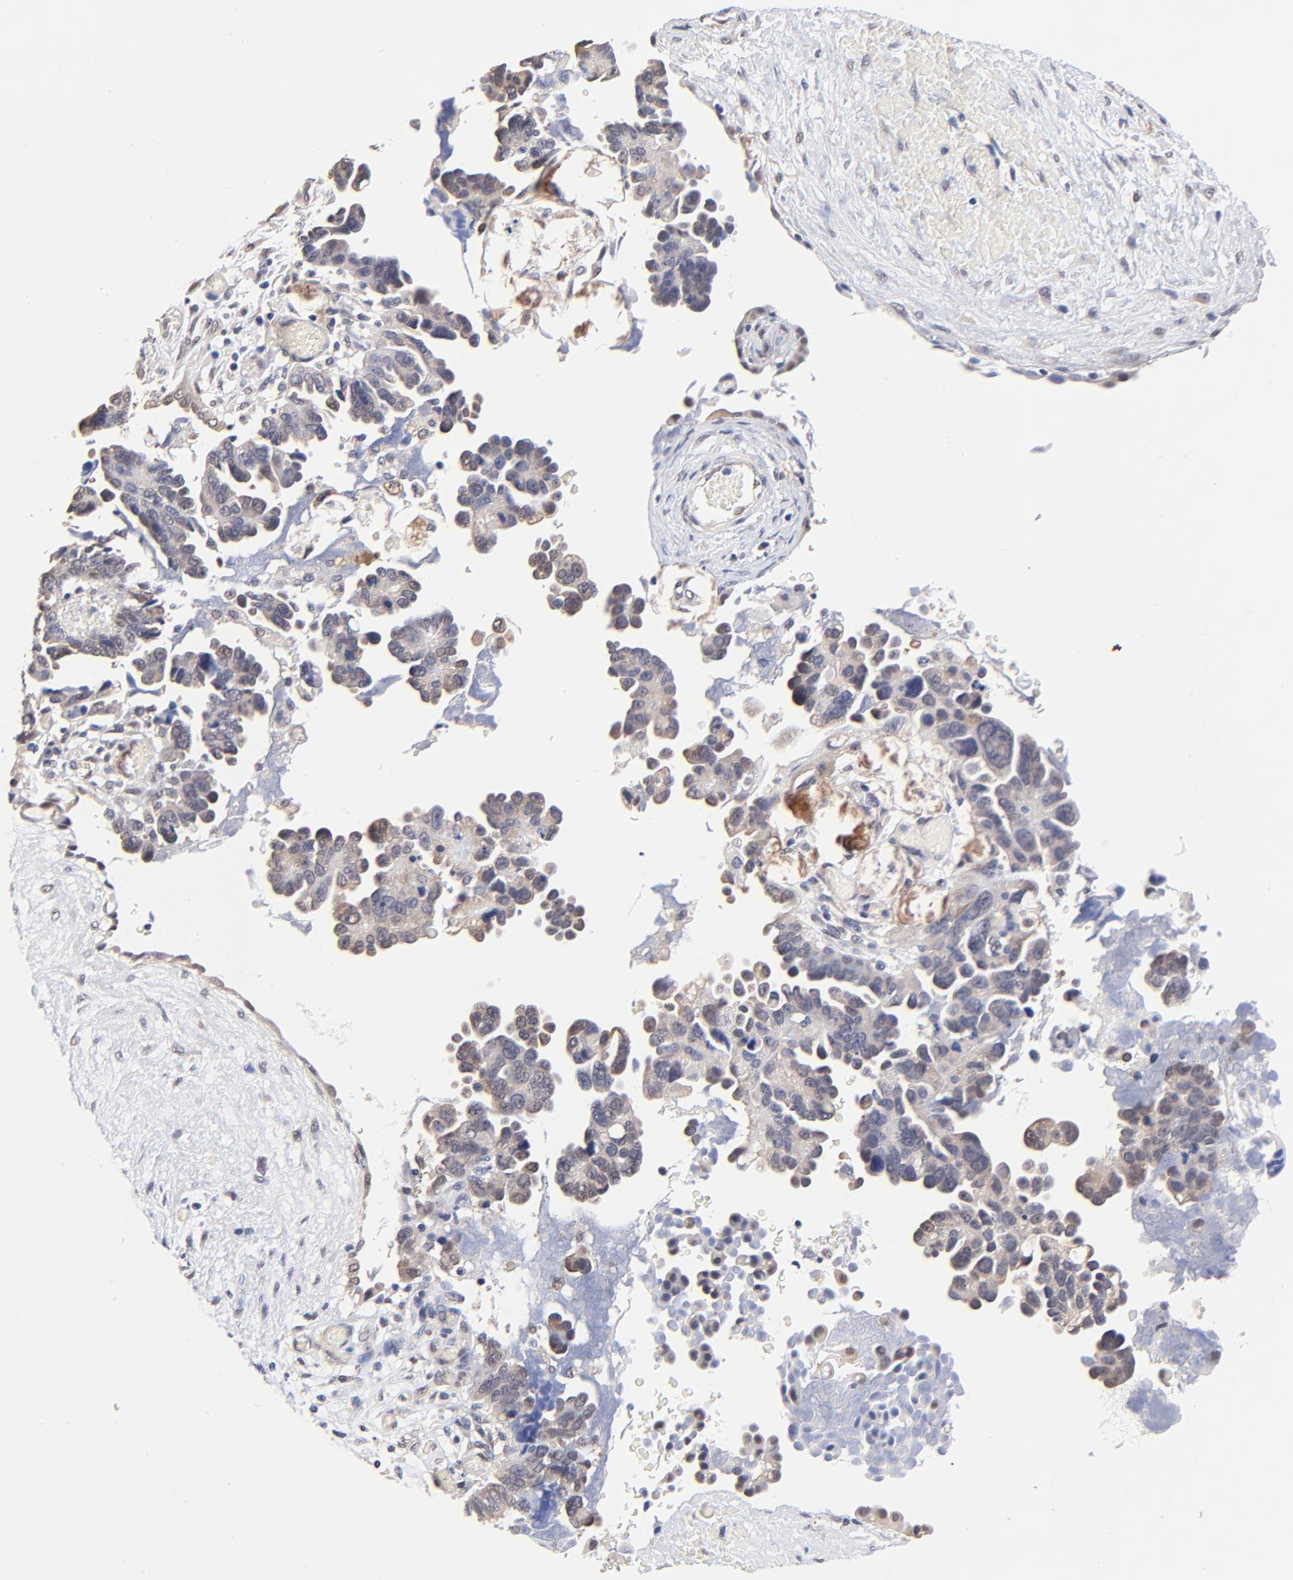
{"staining": {"intensity": "negative", "quantity": "none", "location": "none"}, "tissue": "ovarian cancer", "cell_type": "Tumor cells", "image_type": "cancer", "snomed": [{"axis": "morphology", "description": "Cystadenocarcinoma, serous, NOS"}, {"axis": "topography", "description": "Ovary"}], "caption": "A micrograph of ovarian cancer stained for a protein displays no brown staining in tumor cells.", "gene": "TXNL1", "patient": {"sex": "female", "age": 63}}